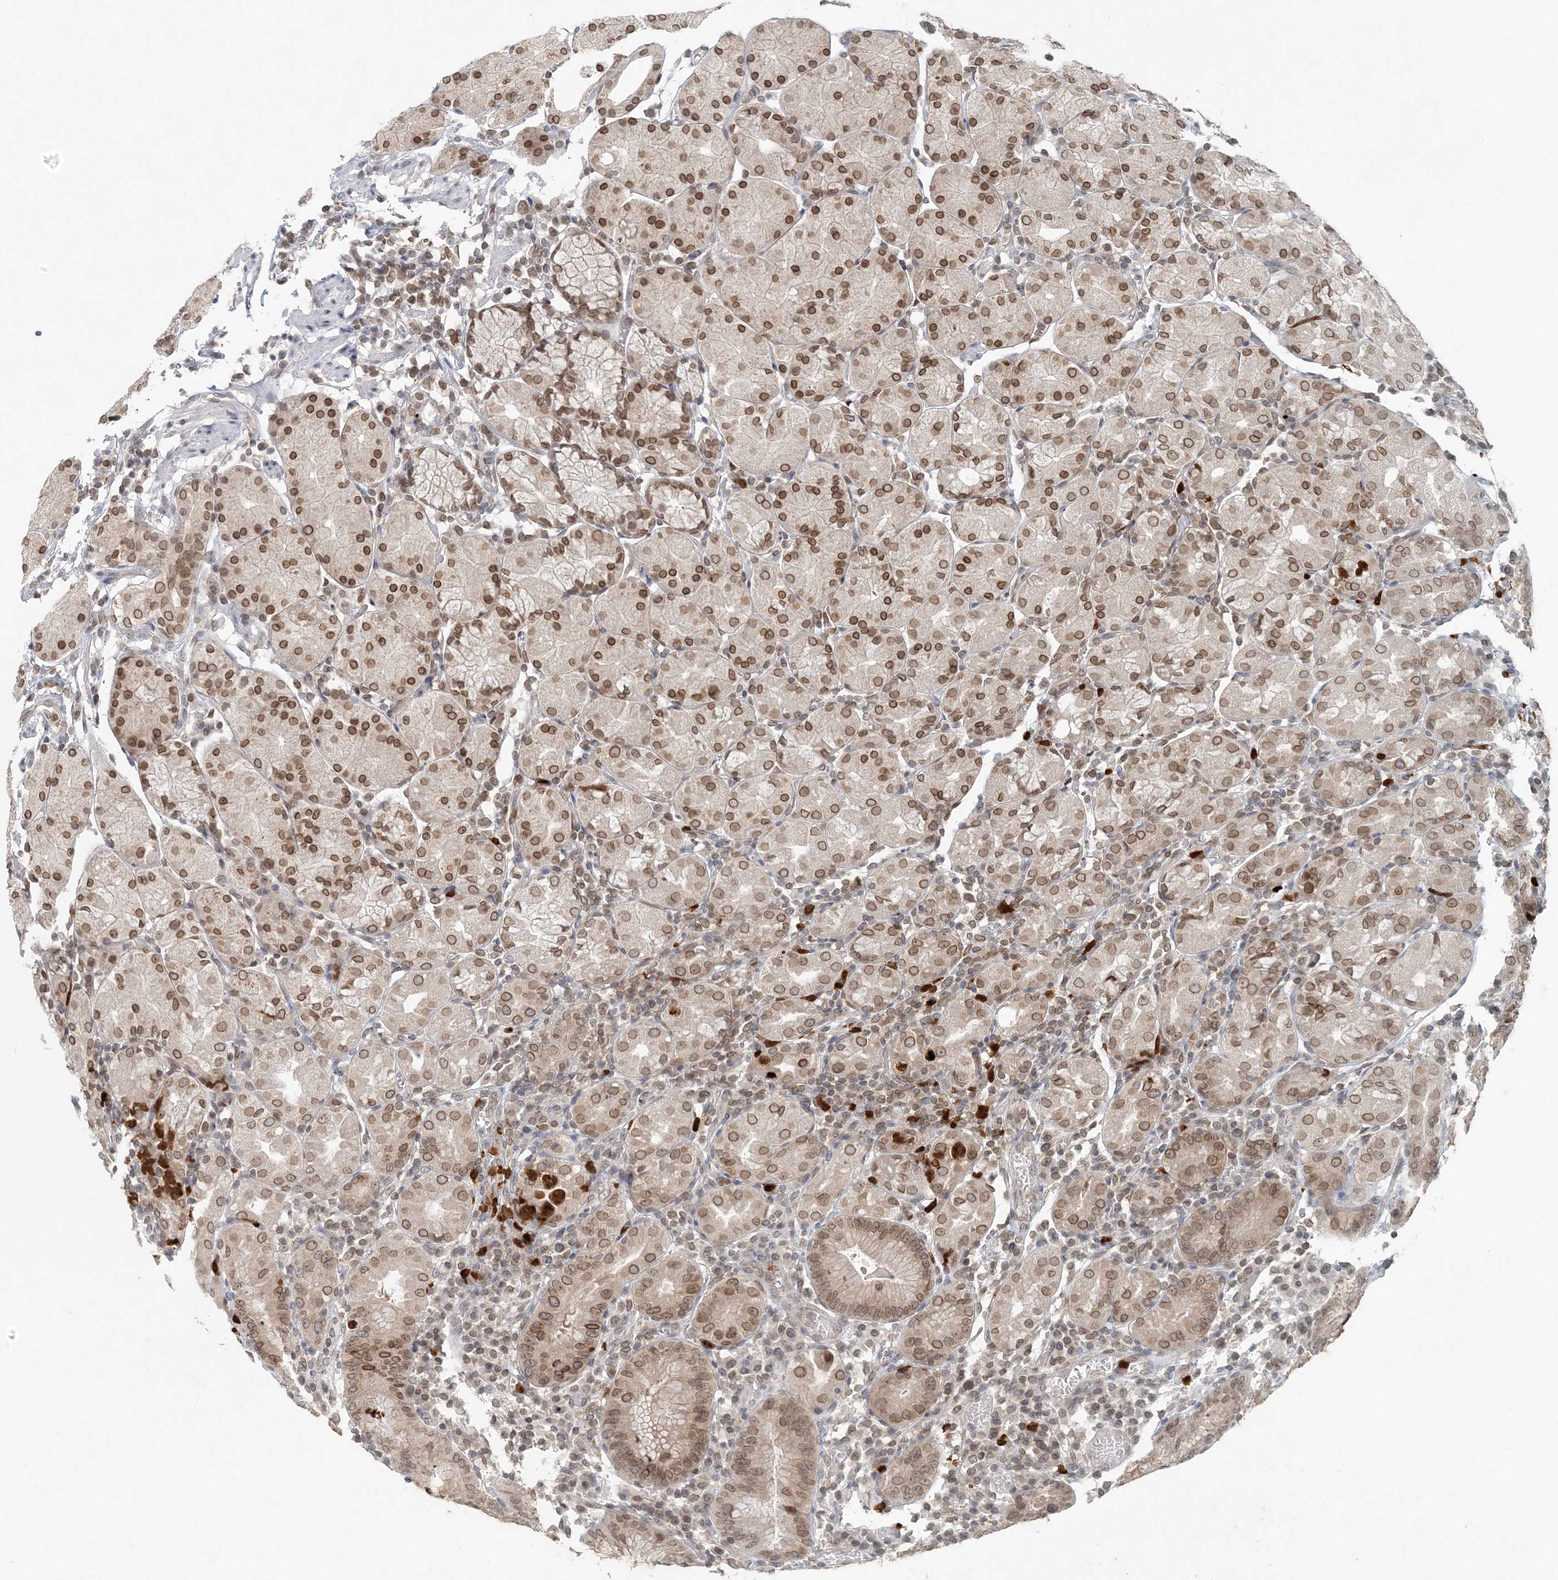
{"staining": {"intensity": "moderate", "quantity": ">75%", "location": "cytoplasmic/membranous,nuclear"}, "tissue": "stomach", "cell_type": "Glandular cells", "image_type": "normal", "snomed": [{"axis": "morphology", "description": "Normal tissue, NOS"}, {"axis": "topography", "description": "Stomach"}, {"axis": "topography", "description": "Stomach, lower"}], "caption": "An image of human stomach stained for a protein displays moderate cytoplasmic/membranous,nuclear brown staining in glandular cells.", "gene": "NUP54", "patient": {"sex": "female", "age": 75}}